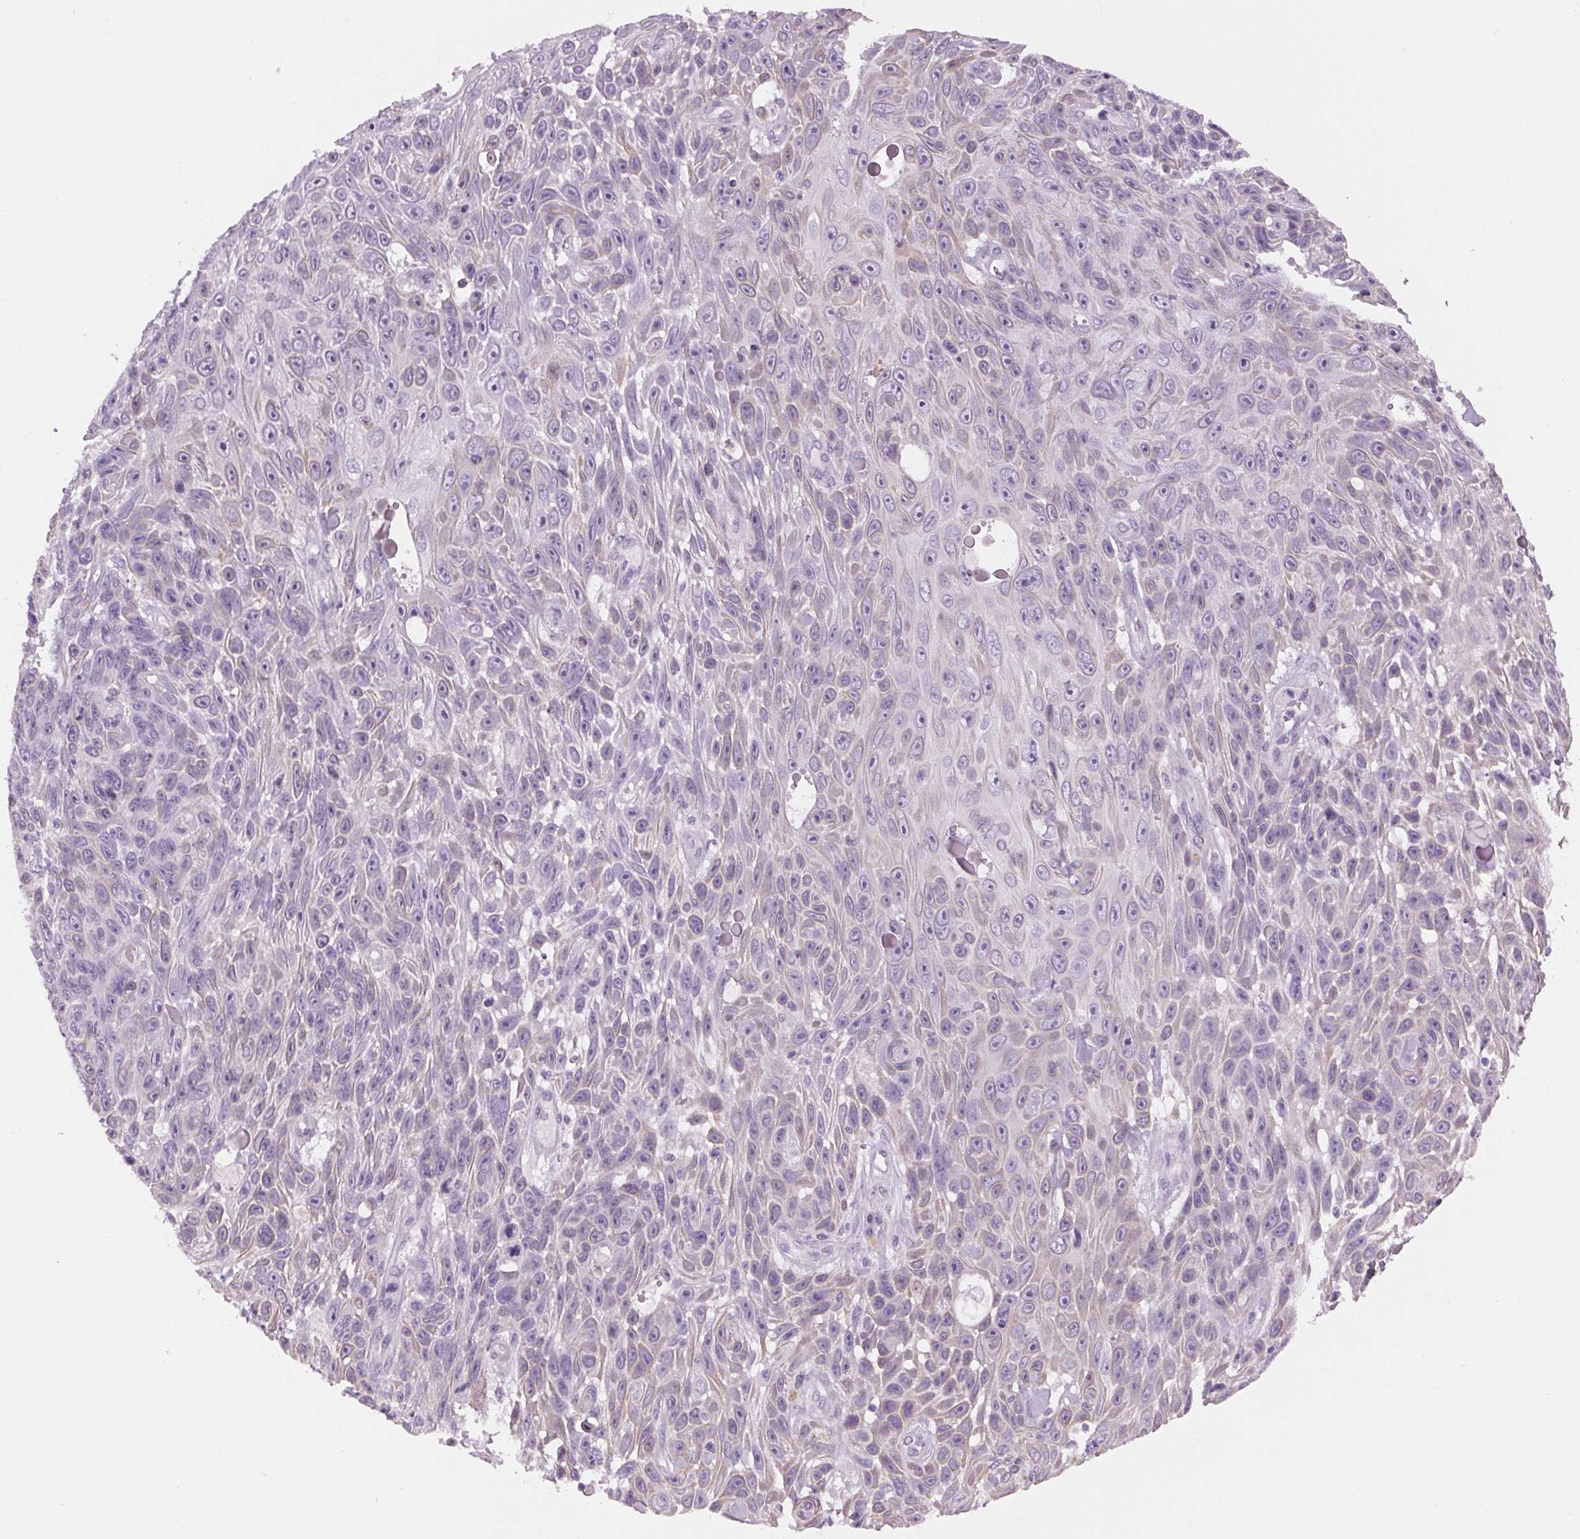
{"staining": {"intensity": "negative", "quantity": "none", "location": "none"}, "tissue": "skin cancer", "cell_type": "Tumor cells", "image_type": "cancer", "snomed": [{"axis": "morphology", "description": "Squamous cell carcinoma, NOS"}, {"axis": "topography", "description": "Skin"}], "caption": "There is no significant positivity in tumor cells of skin cancer.", "gene": "MISP", "patient": {"sex": "male", "age": 82}}